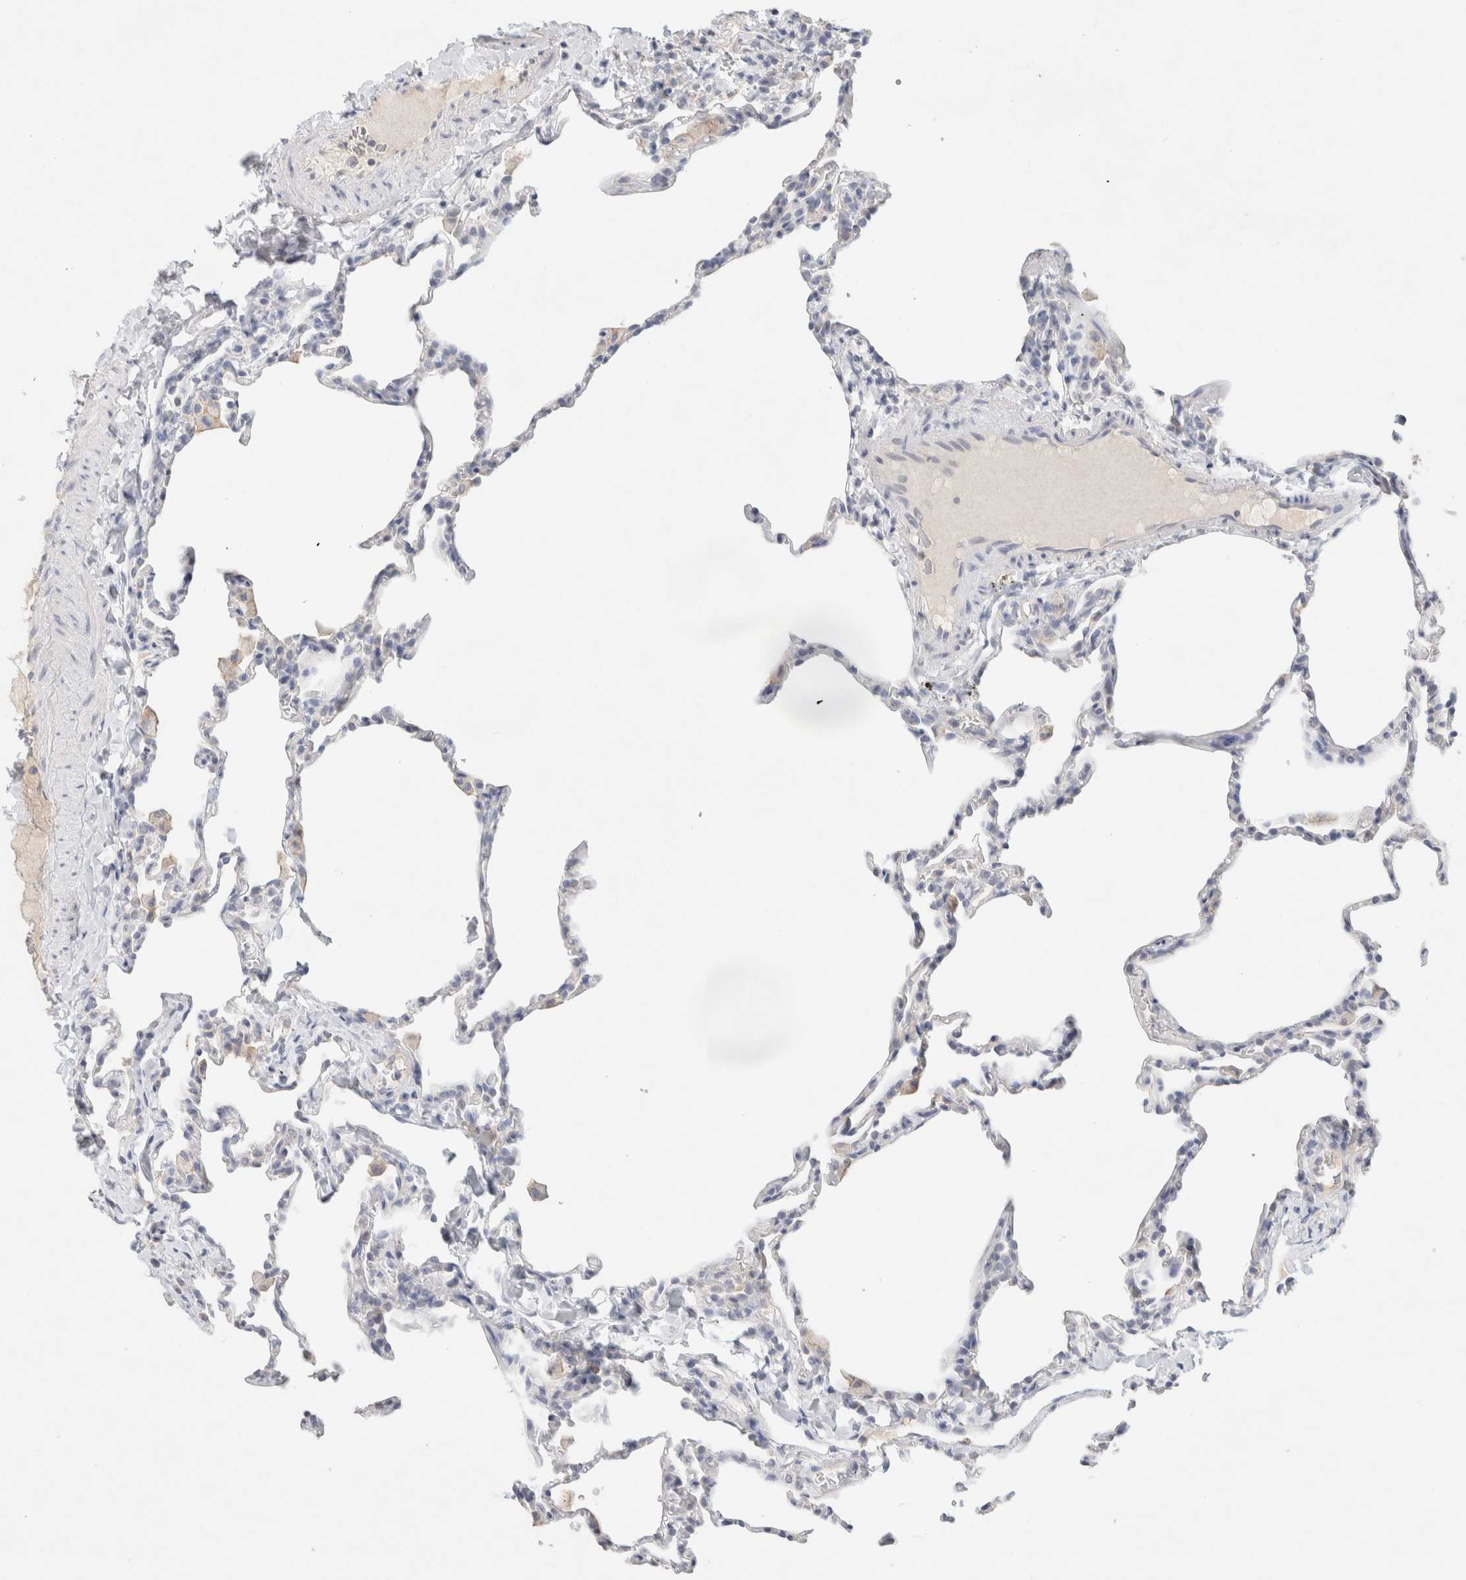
{"staining": {"intensity": "negative", "quantity": "none", "location": "none"}, "tissue": "lung", "cell_type": "Alveolar cells", "image_type": "normal", "snomed": [{"axis": "morphology", "description": "Normal tissue, NOS"}, {"axis": "topography", "description": "Lung"}], "caption": "Immunohistochemical staining of unremarkable lung shows no significant positivity in alveolar cells. The staining was performed using DAB to visualize the protein expression in brown, while the nuclei were stained in blue with hematoxylin (Magnification: 20x).", "gene": "MPP2", "patient": {"sex": "male", "age": 20}}